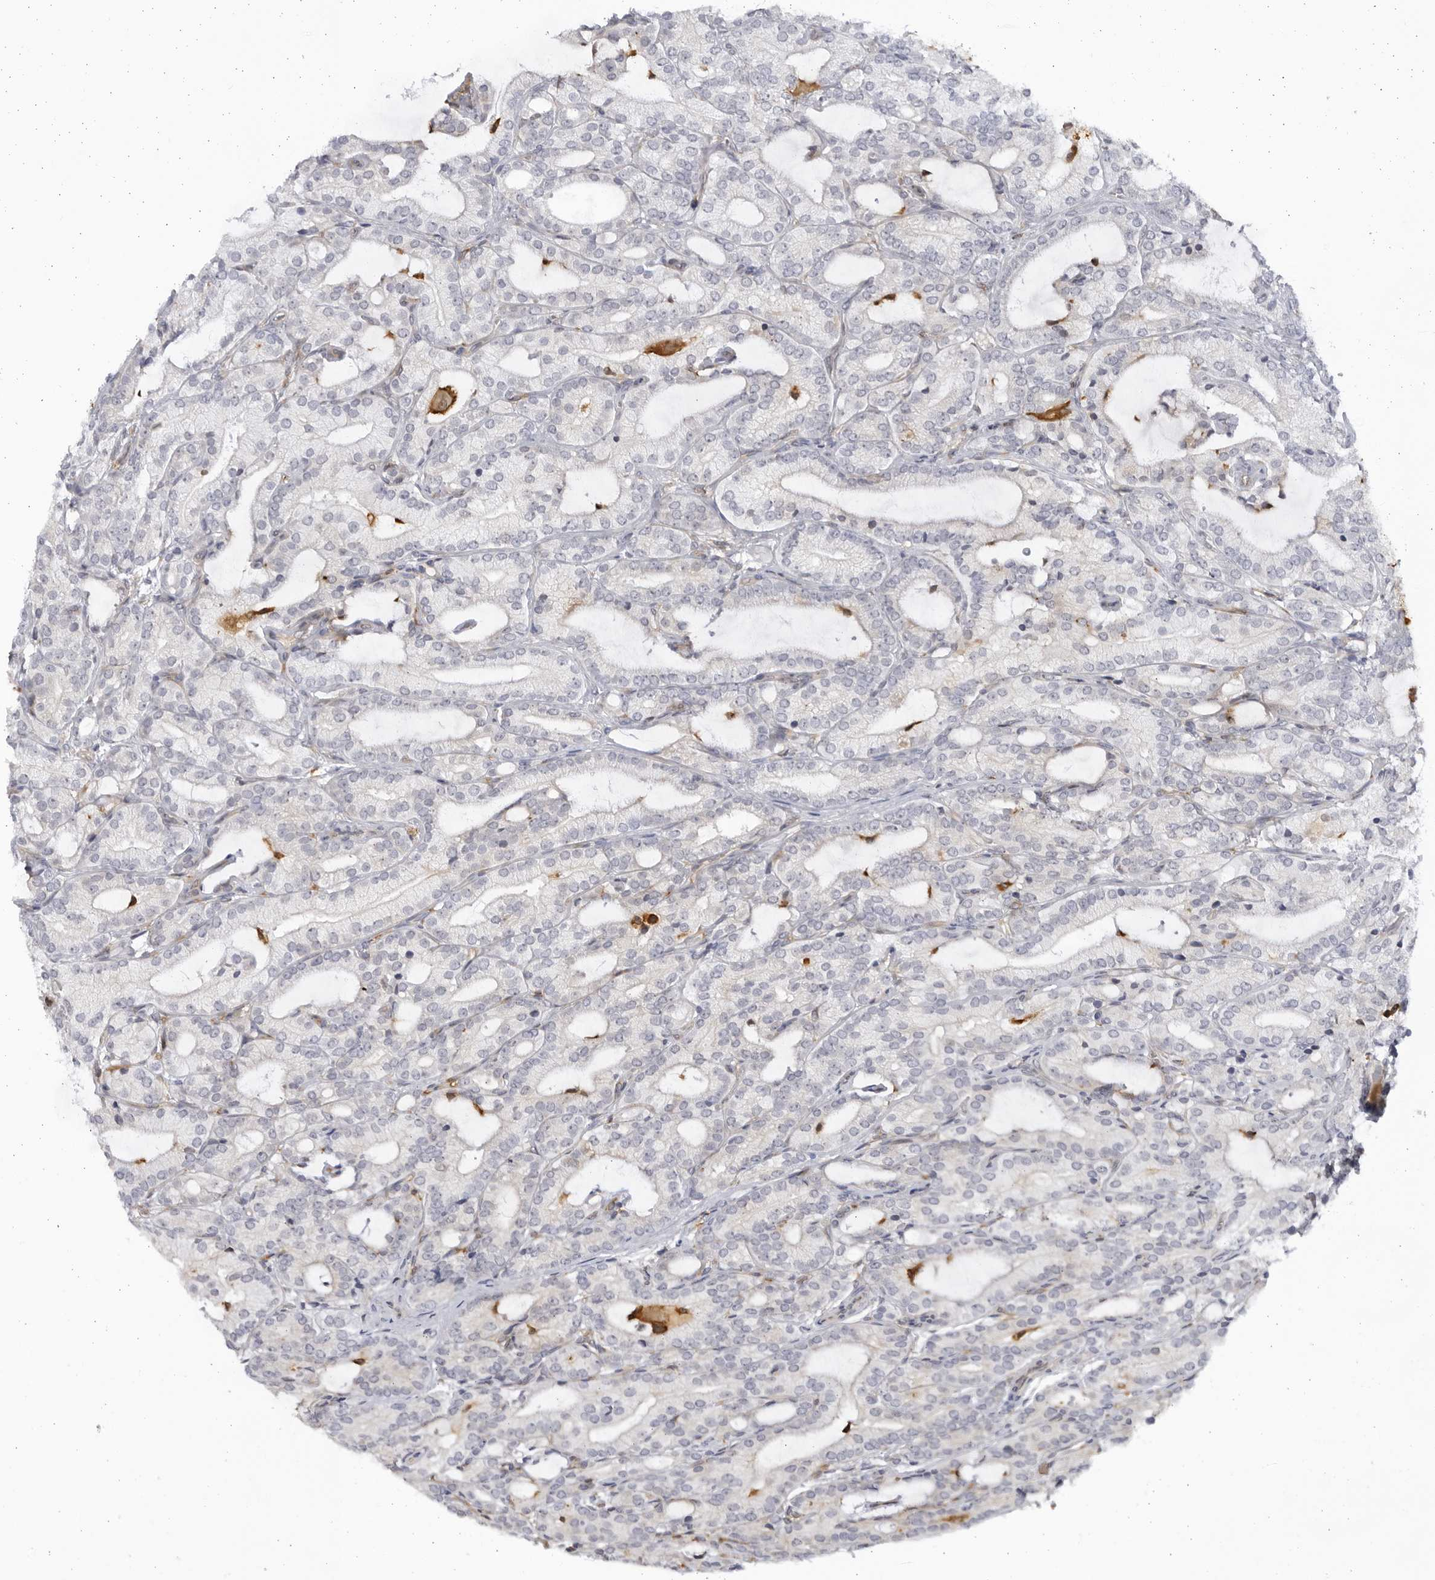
{"staining": {"intensity": "negative", "quantity": "none", "location": "none"}, "tissue": "prostate cancer", "cell_type": "Tumor cells", "image_type": "cancer", "snomed": [{"axis": "morphology", "description": "Adenocarcinoma, High grade"}, {"axis": "topography", "description": "Prostate"}], "caption": "DAB immunohistochemical staining of adenocarcinoma (high-grade) (prostate) reveals no significant expression in tumor cells. (Stains: DAB IHC with hematoxylin counter stain, Microscopy: brightfield microscopy at high magnification).", "gene": "BMP2K", "patient": {"sex": "male", "age": 57}}